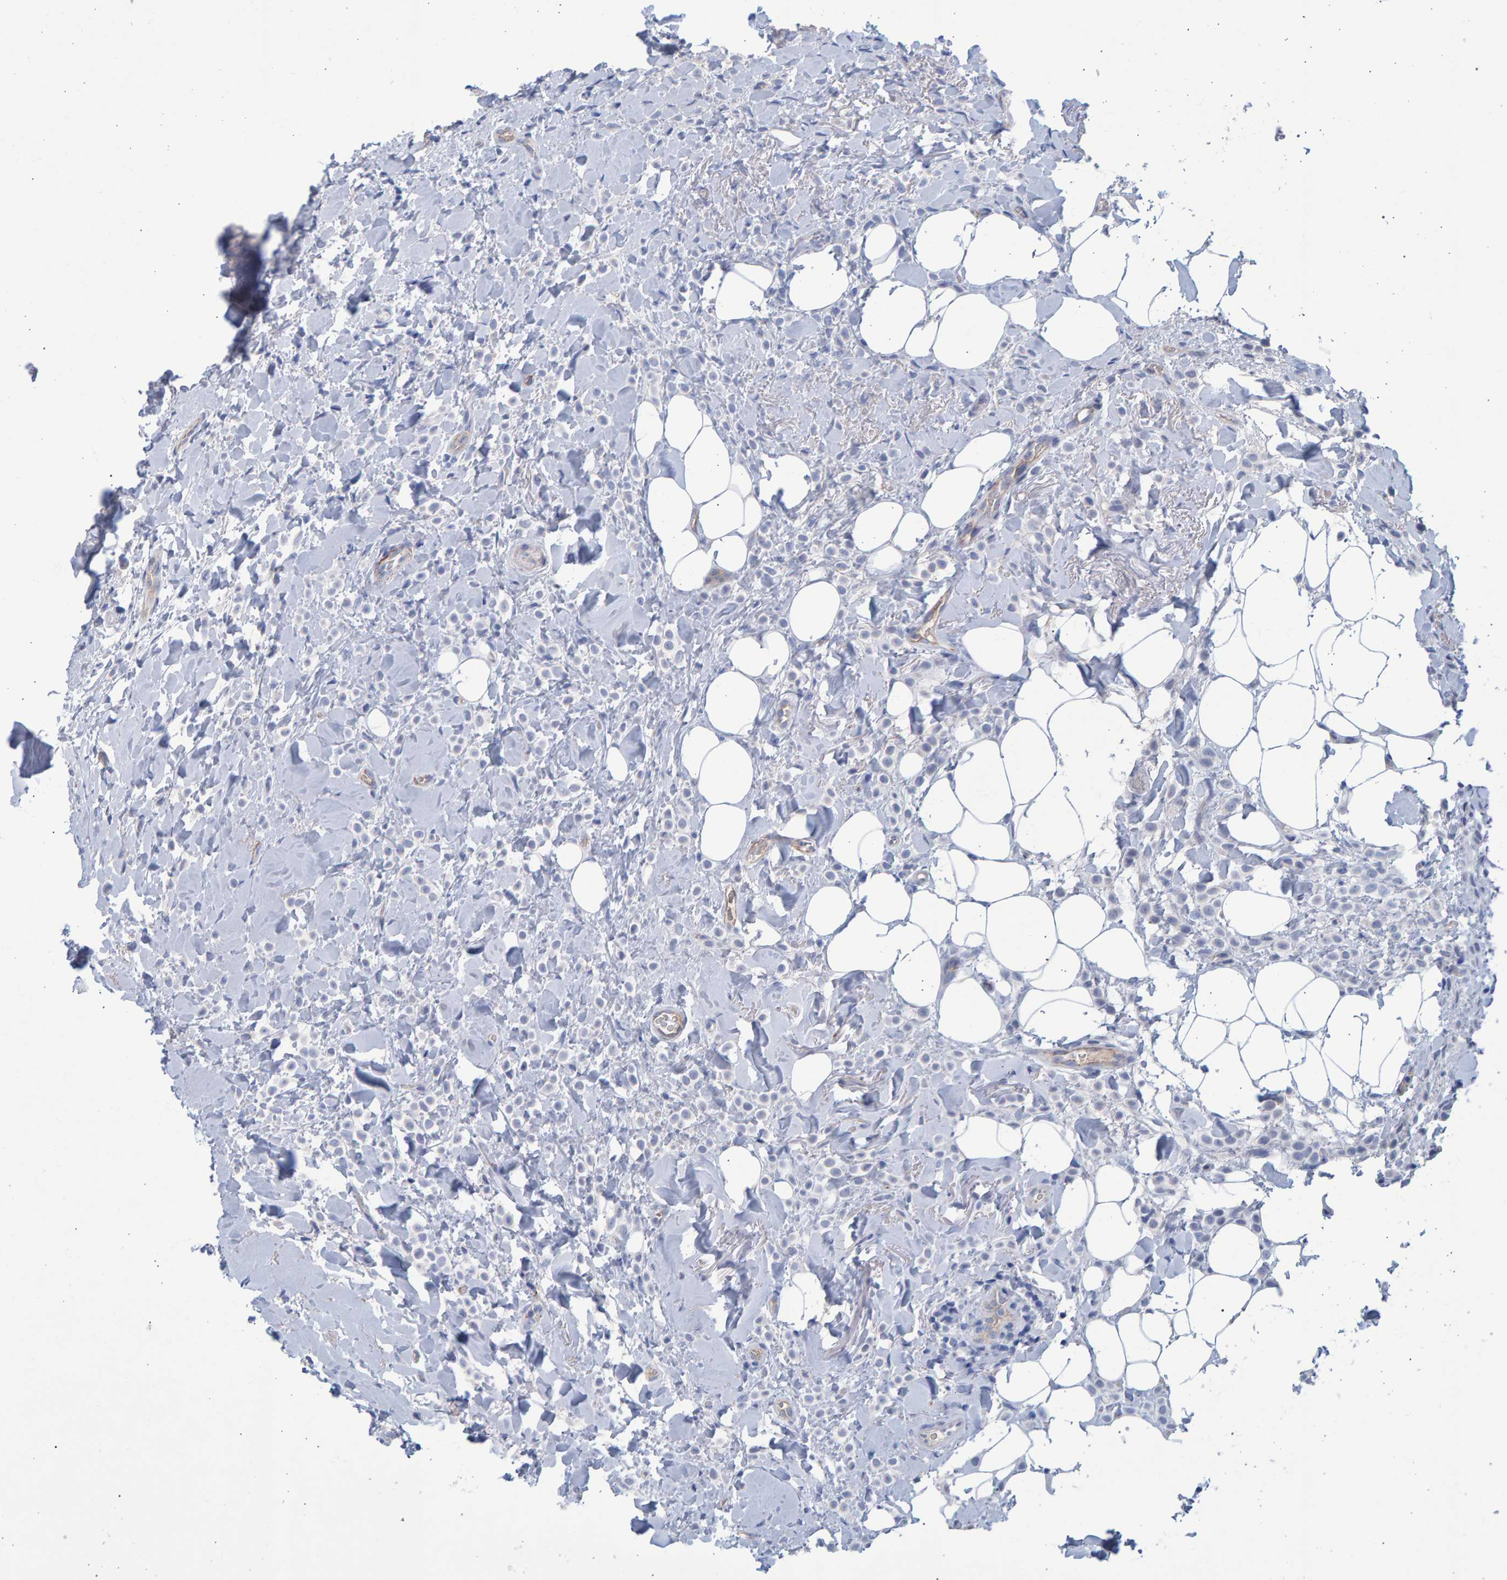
{"staining": {"intensity": "negative", "quantity": "none", "location": "none"}, "tissue": "breast cancer", "cell_type": "Tumor cells", "image_type": "cancer", "snomed": [{"axis": "morphology", "description": "Normal tissue, NOS"}, {"axis": "morphology", "description": "Lobular carcinoma"}, {"axis": "topography", "description": "Breast"}], "caption": "IHC micrograph of breast lobular carcinoma stained for a protein (brown), which exhibits no positivity in tumor cells.", "gene": "SLC34A3", "patient": {"sex": "female", "age": 50}}